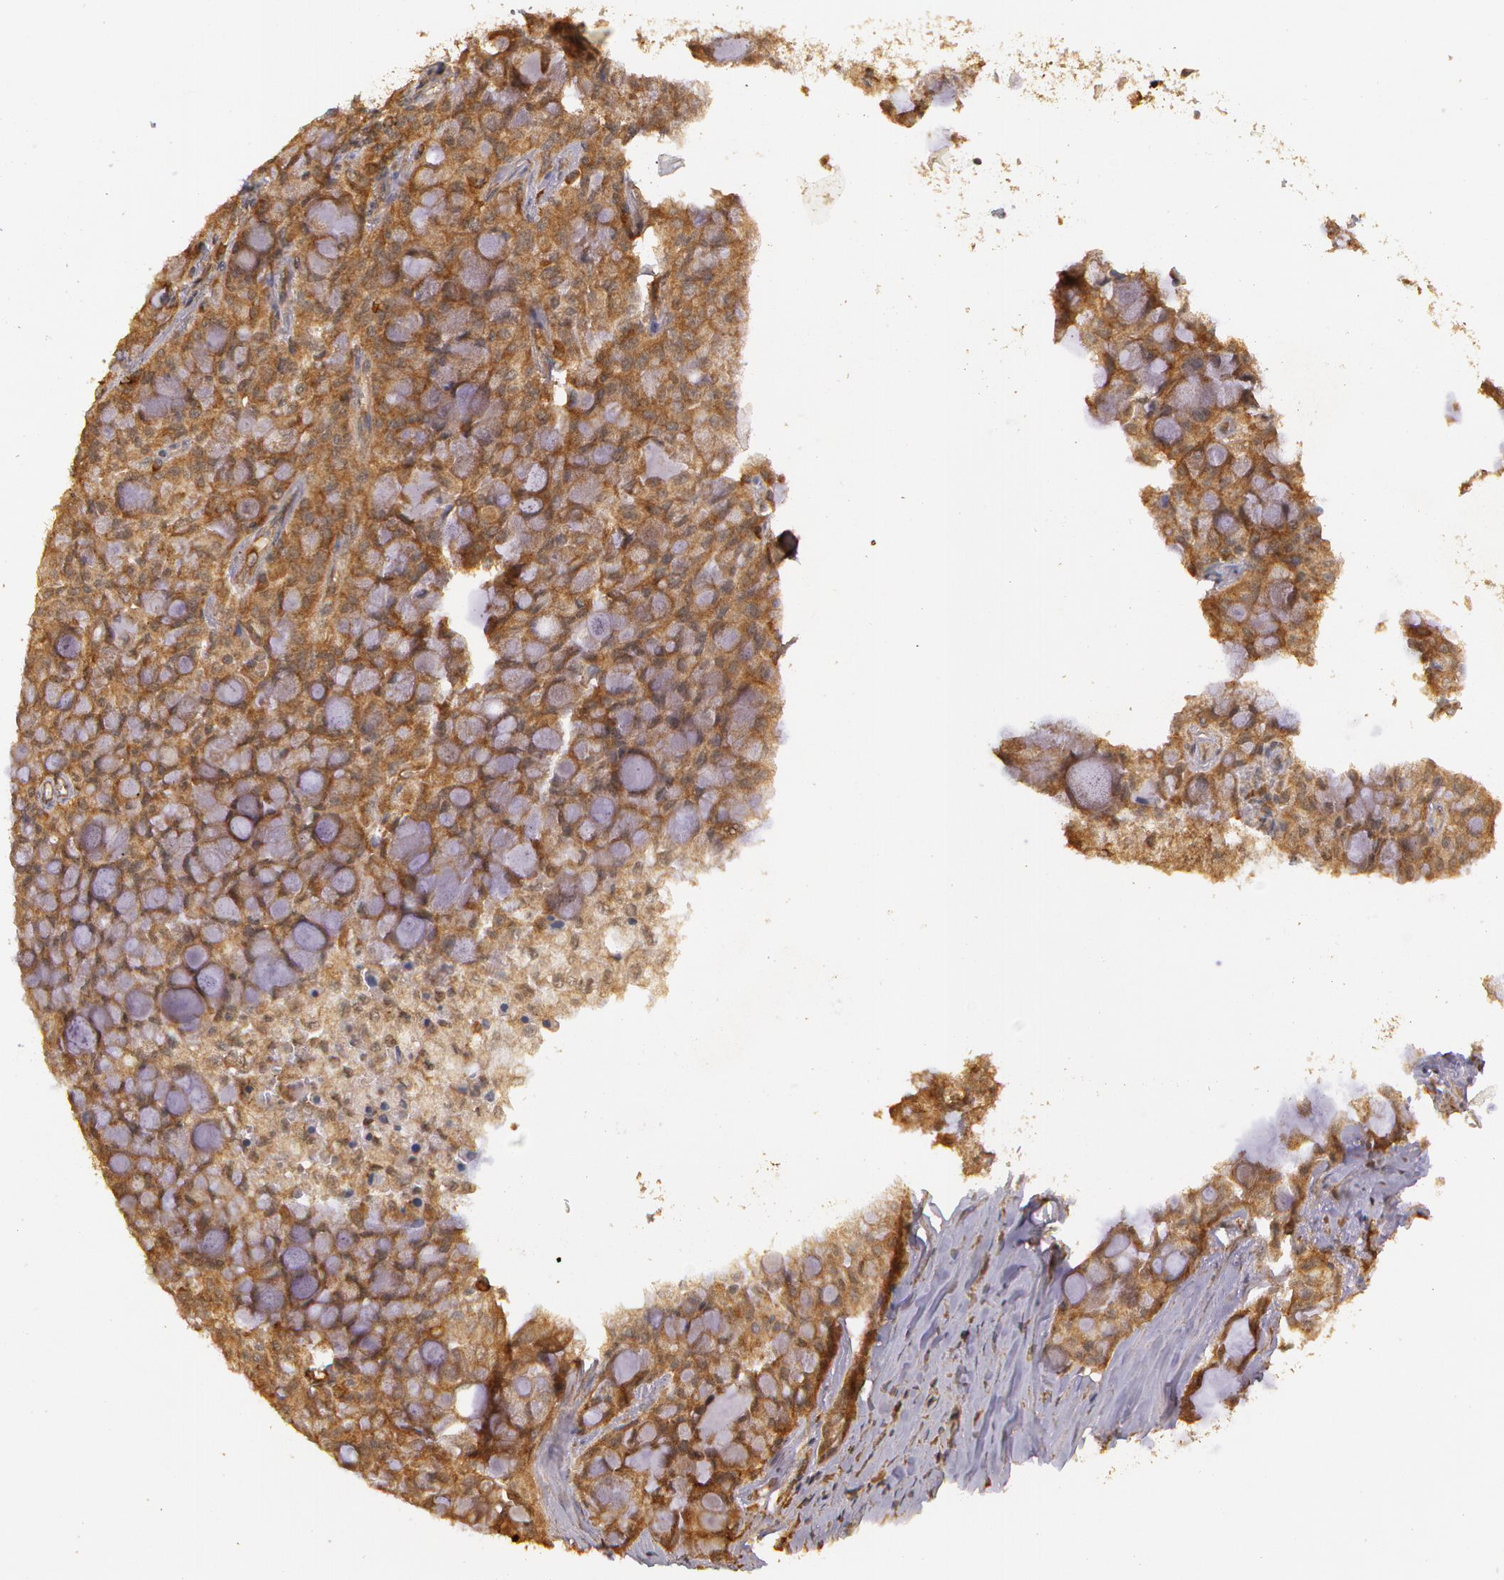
{"staining": {"intensity": "moderate", "quantity": ">75%", "location": "cytoplasmic/membranous"}, "tissue": "lung cancer", "cell_type": "Tumor cells", "image_type": "cancer", "snomed": [{"axis": "morphology", "description": "Adenocarcinoma, NOS"}, {"axis": "topography", "description": "Lung"}], "caption": "Tumor cells demonstrate medium levels of moderate cytoplasmic/membranous staining in approximately >75% of cells in lung cancer (adenocarcinoma).", "gene": "ASCC2", "patient": {"sex": "female", "age": 44}}